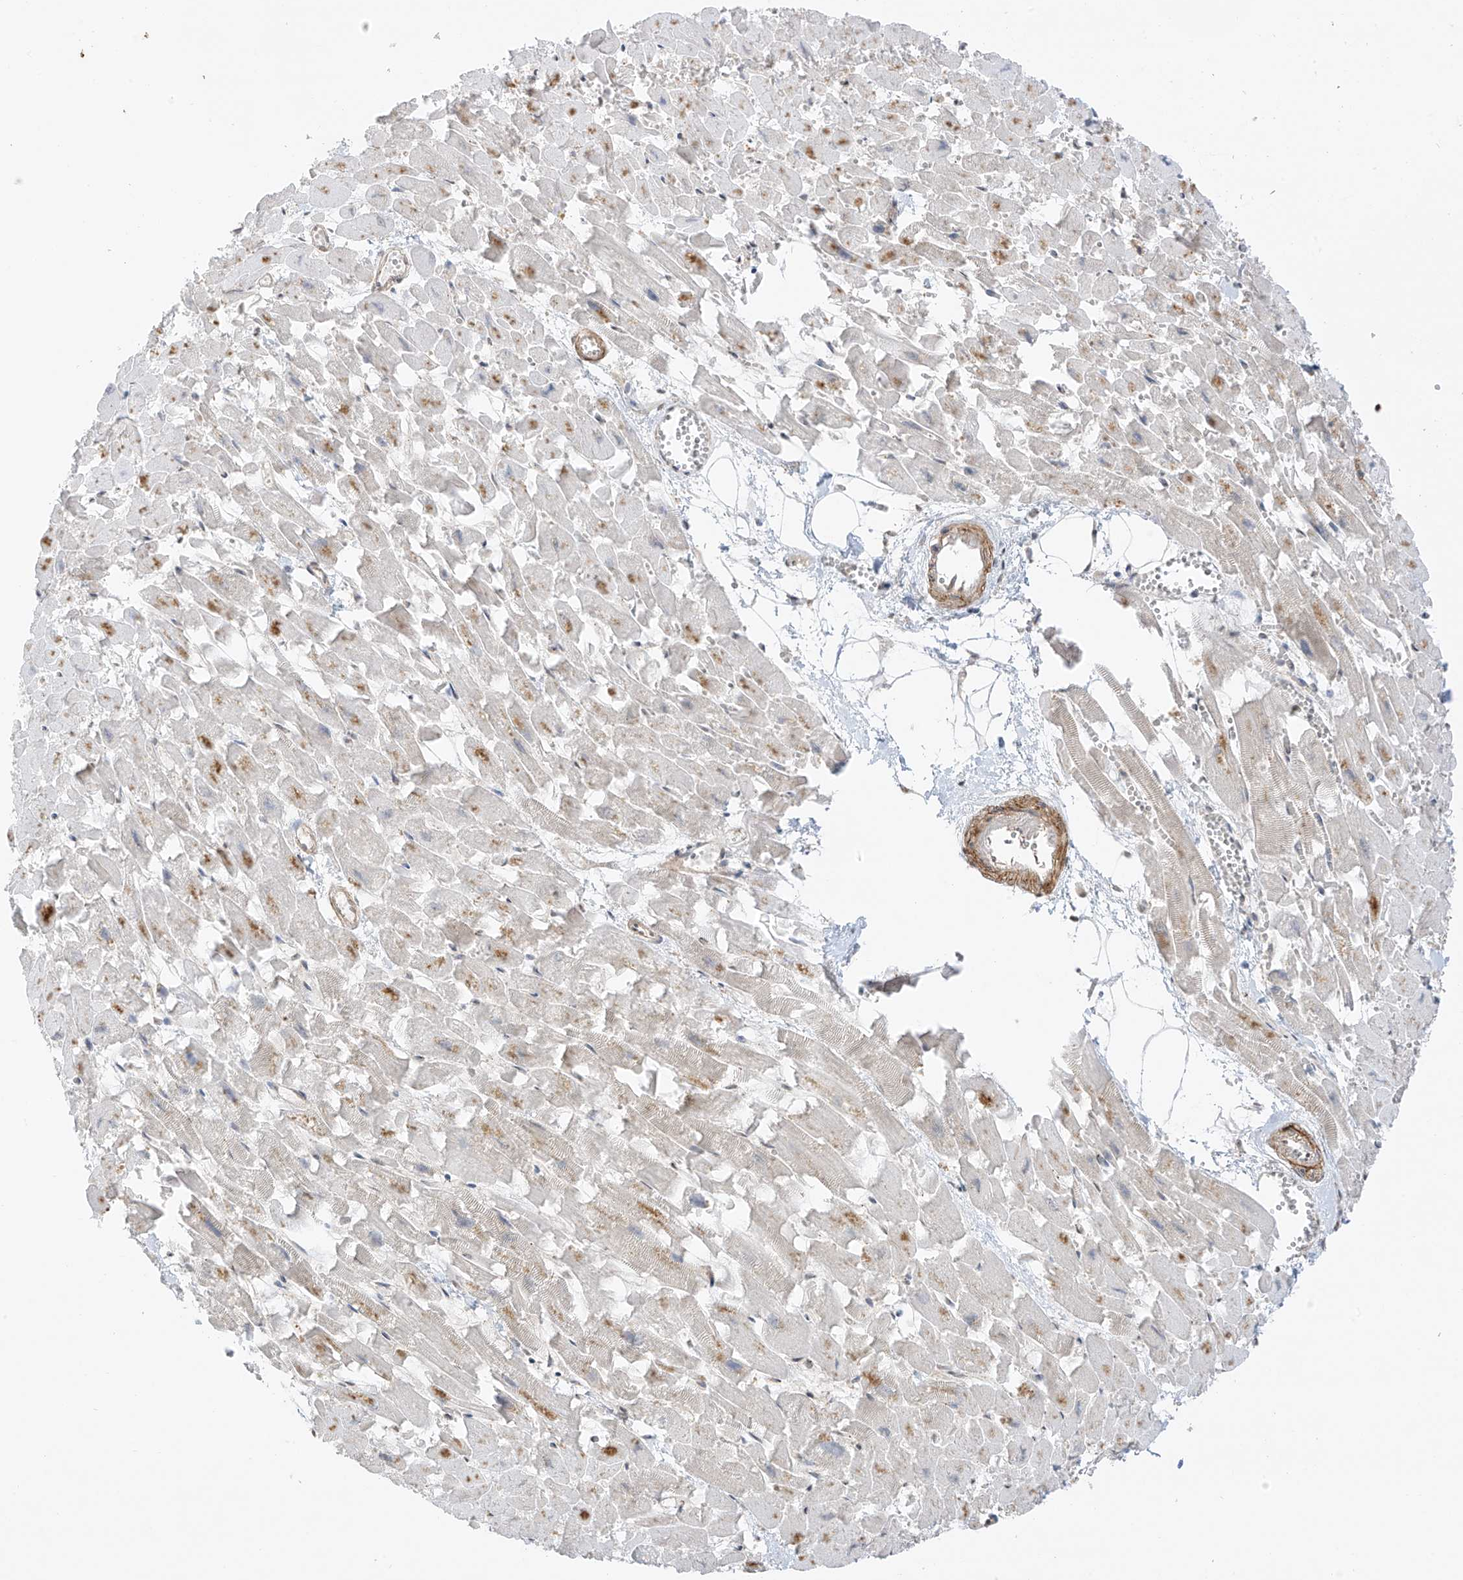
{"staining": {"intensity": "moderate", "quantity": "<25%", "location": "cytoplasmic/membranous"}, "tissue": "heart muscle", "cell_type": "Cardiomyocytes", "image_type": "normal", "snomed": [{"axis": "morphology", "description": "Normal tissue, NOS"}, {"axis": "topography", "description": "Heart"}], "caption": "An IHC photomicrograph of benign tissue is shown. Protein staining in brown labels moderate cytoplasmic/membranous positivity in heart muscle within cardiomyocytes. The staining was performed using DAB, with brown indicating positive protein expression. Nuclei are stained blue with hematoxylin.", "gene": "N4BP3", "patient": {"sex": "female", "age": 64}}